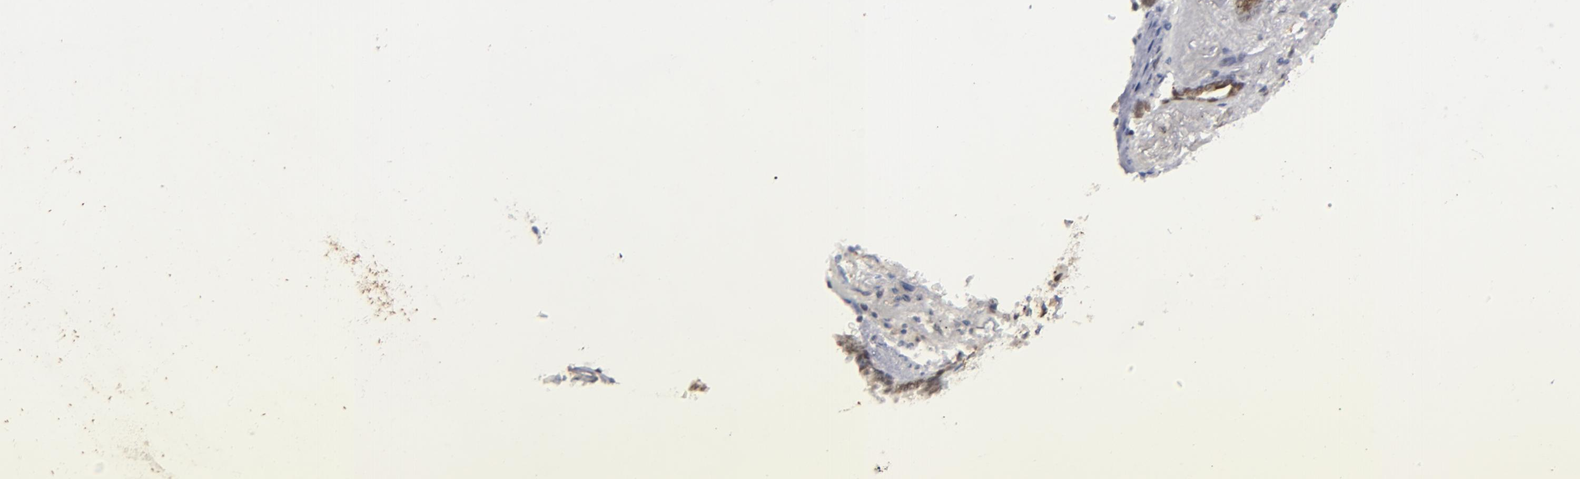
{"staining": {"intensity": "strong", "quantity": ">75%", "location": "nuclear"}, "tissue": "lung cancer", "cell_type": "Tumor cells", "image_type": "cancer", "snomed": [{"axis": "morphology", "description": "Adenocarcinoma, NOS"}, {"axis": "topography", "description": "Lung"}], "caption": "A brown stain shows strong nuclear staining of a protein in lung cancer (adenocarcinoma) tumor cells.", "gene": "RREB1", "patient": {"sex": "female", "age": 64}}